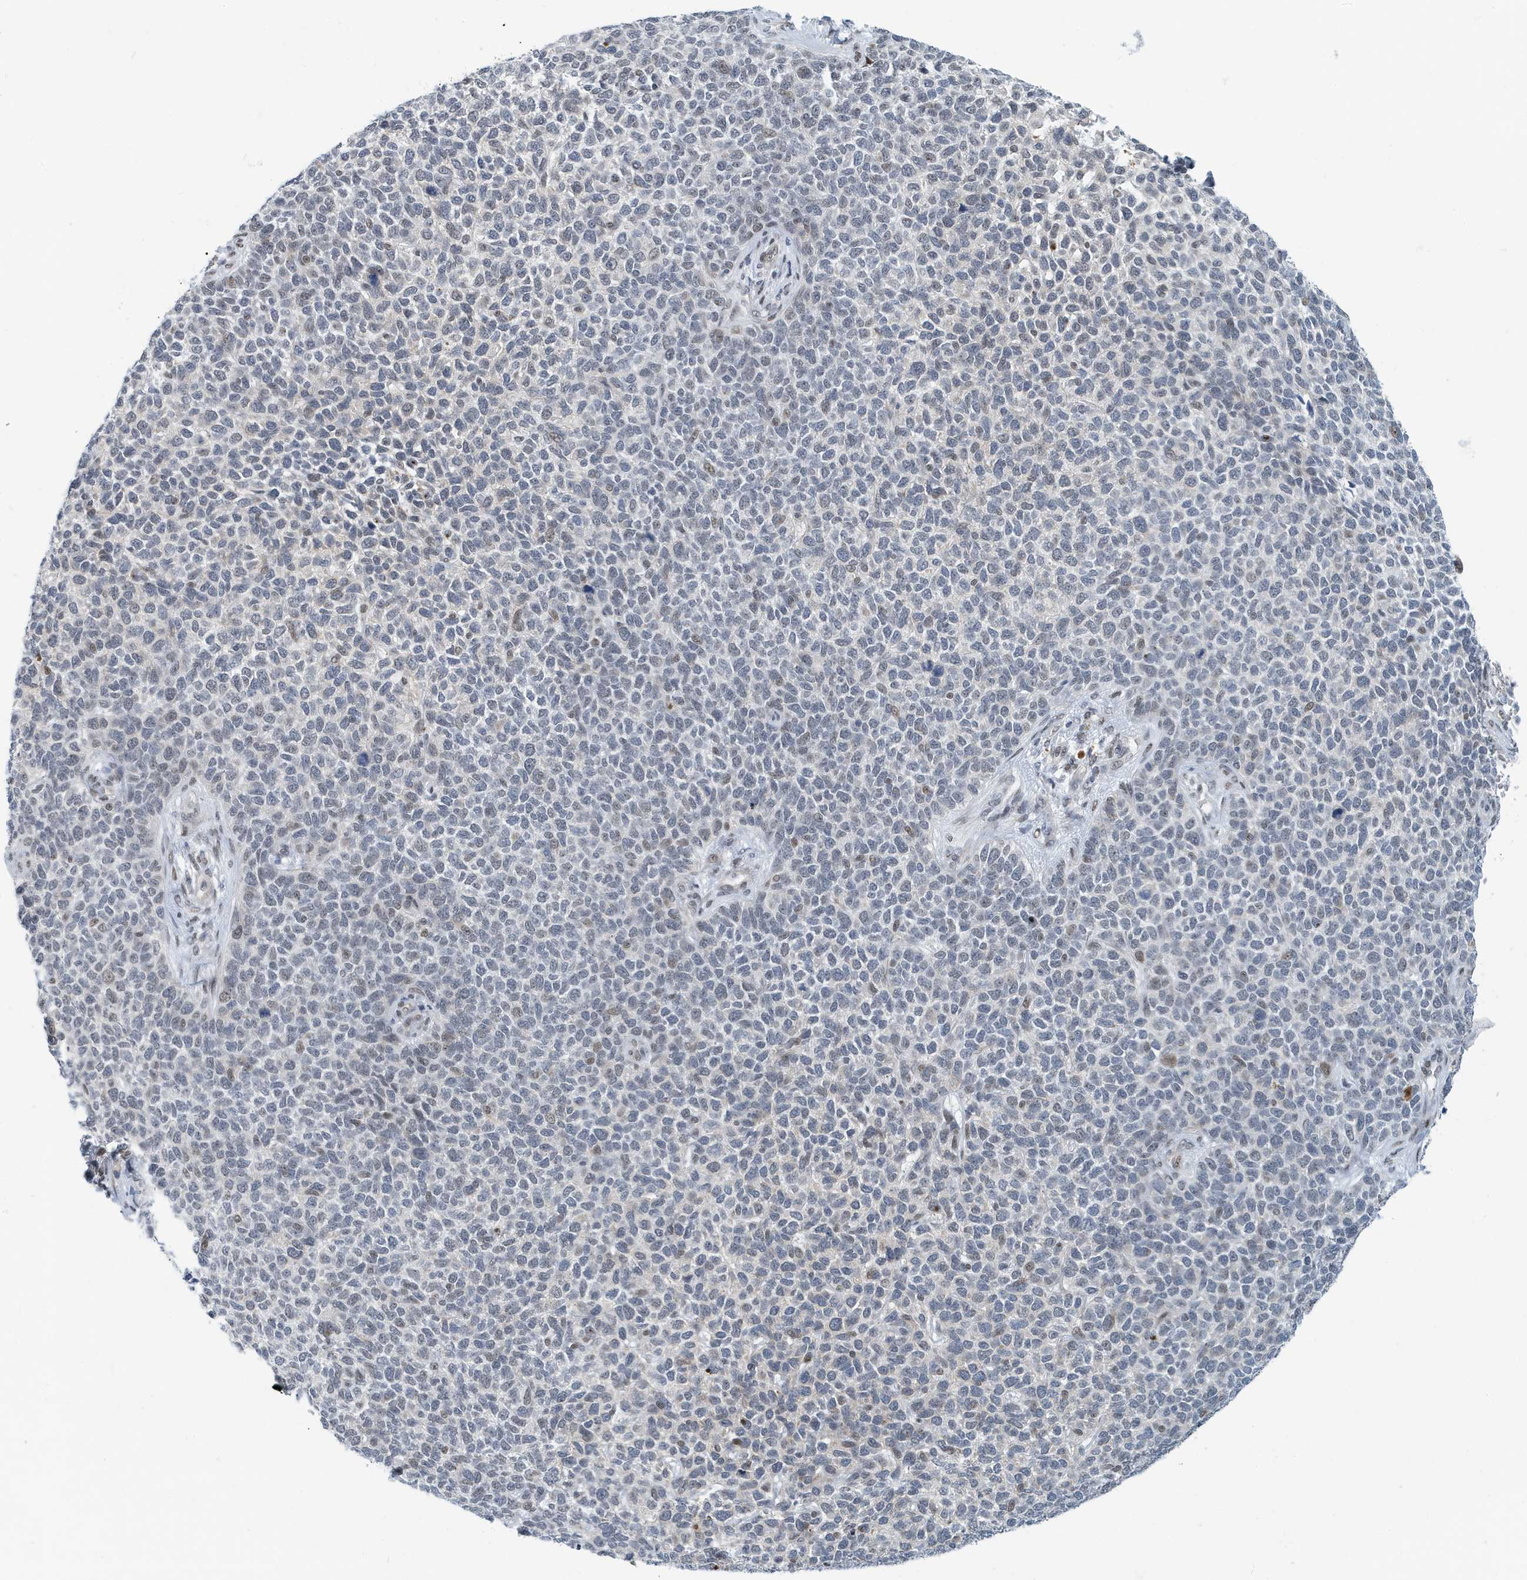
{"staining": {"intensity": "weak", "quantity": "<25%", "location": "nuclear"}, "tissue": "skin cancer", "cell_type": "Tumor cells", "image_type": "cancer", "snomed": [{"axis": "morphology", "description": "Basal cell carcinoma"}, {"axis": "topography", "description": "Skin"}], "caption": "Immunohistochemistry of human basal cell carcinoma (skin) reveals no staining in tumor cells.", "gene": "KIF15", "patient": {"sex": "female", "age": 84}}